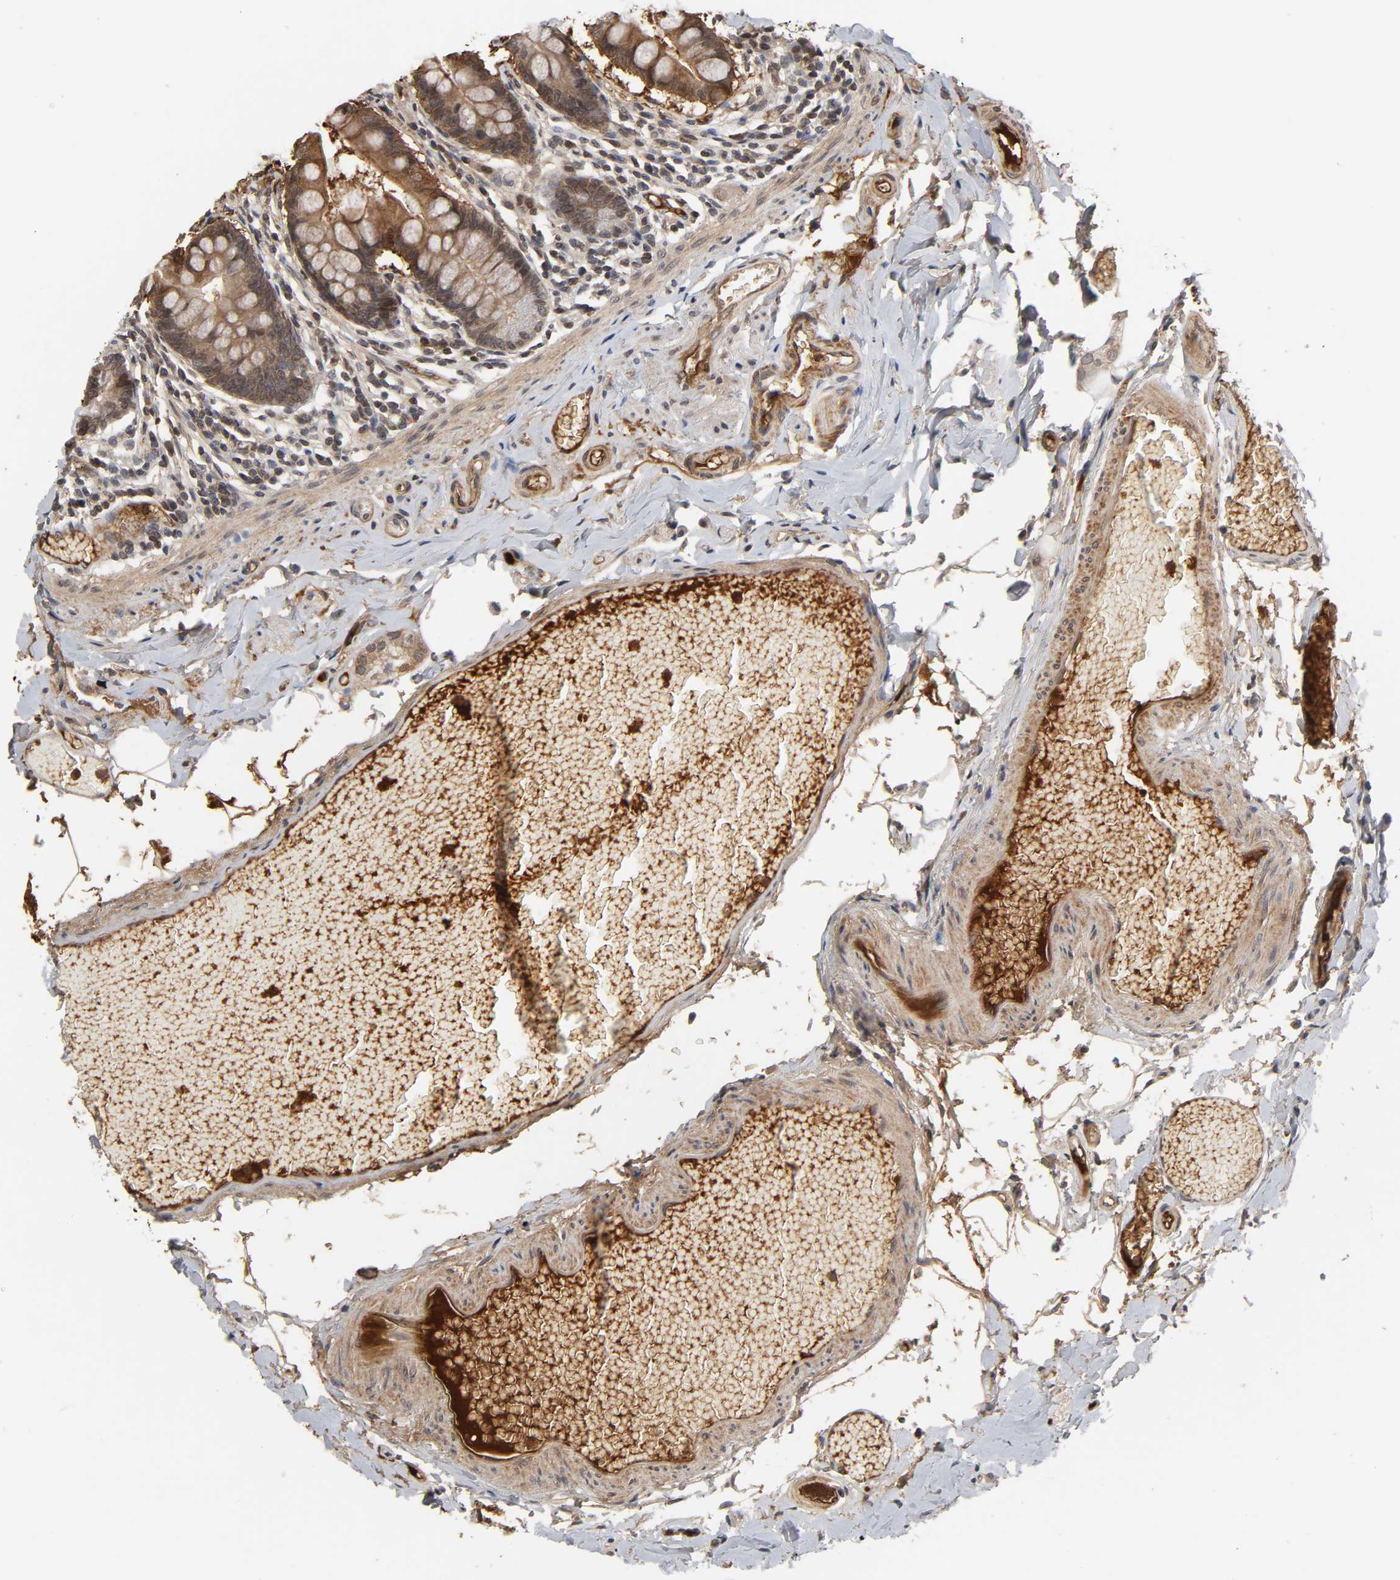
{"staining": {"intensity": "strong", "quantity": ">75%", "location": "cytoplasmic/membranous,nuclear"}, "tissue": "small intestine", "cell_type": "Glandular cells", "image_type": "normal", "snomed": [{"axis": "morphology", "description": "Normal tissue, NOS"}, {"axis": "topography", "description": "Small intestine"}], "caption": "Brown immunohistochemical staining in normal human small intestine displays strong cytoplasmic/membranous,nuclear positivity in approximately >75% of glandular cells.", "gene": "CPN2", "patient": {"sex": "male", "age": 41}}